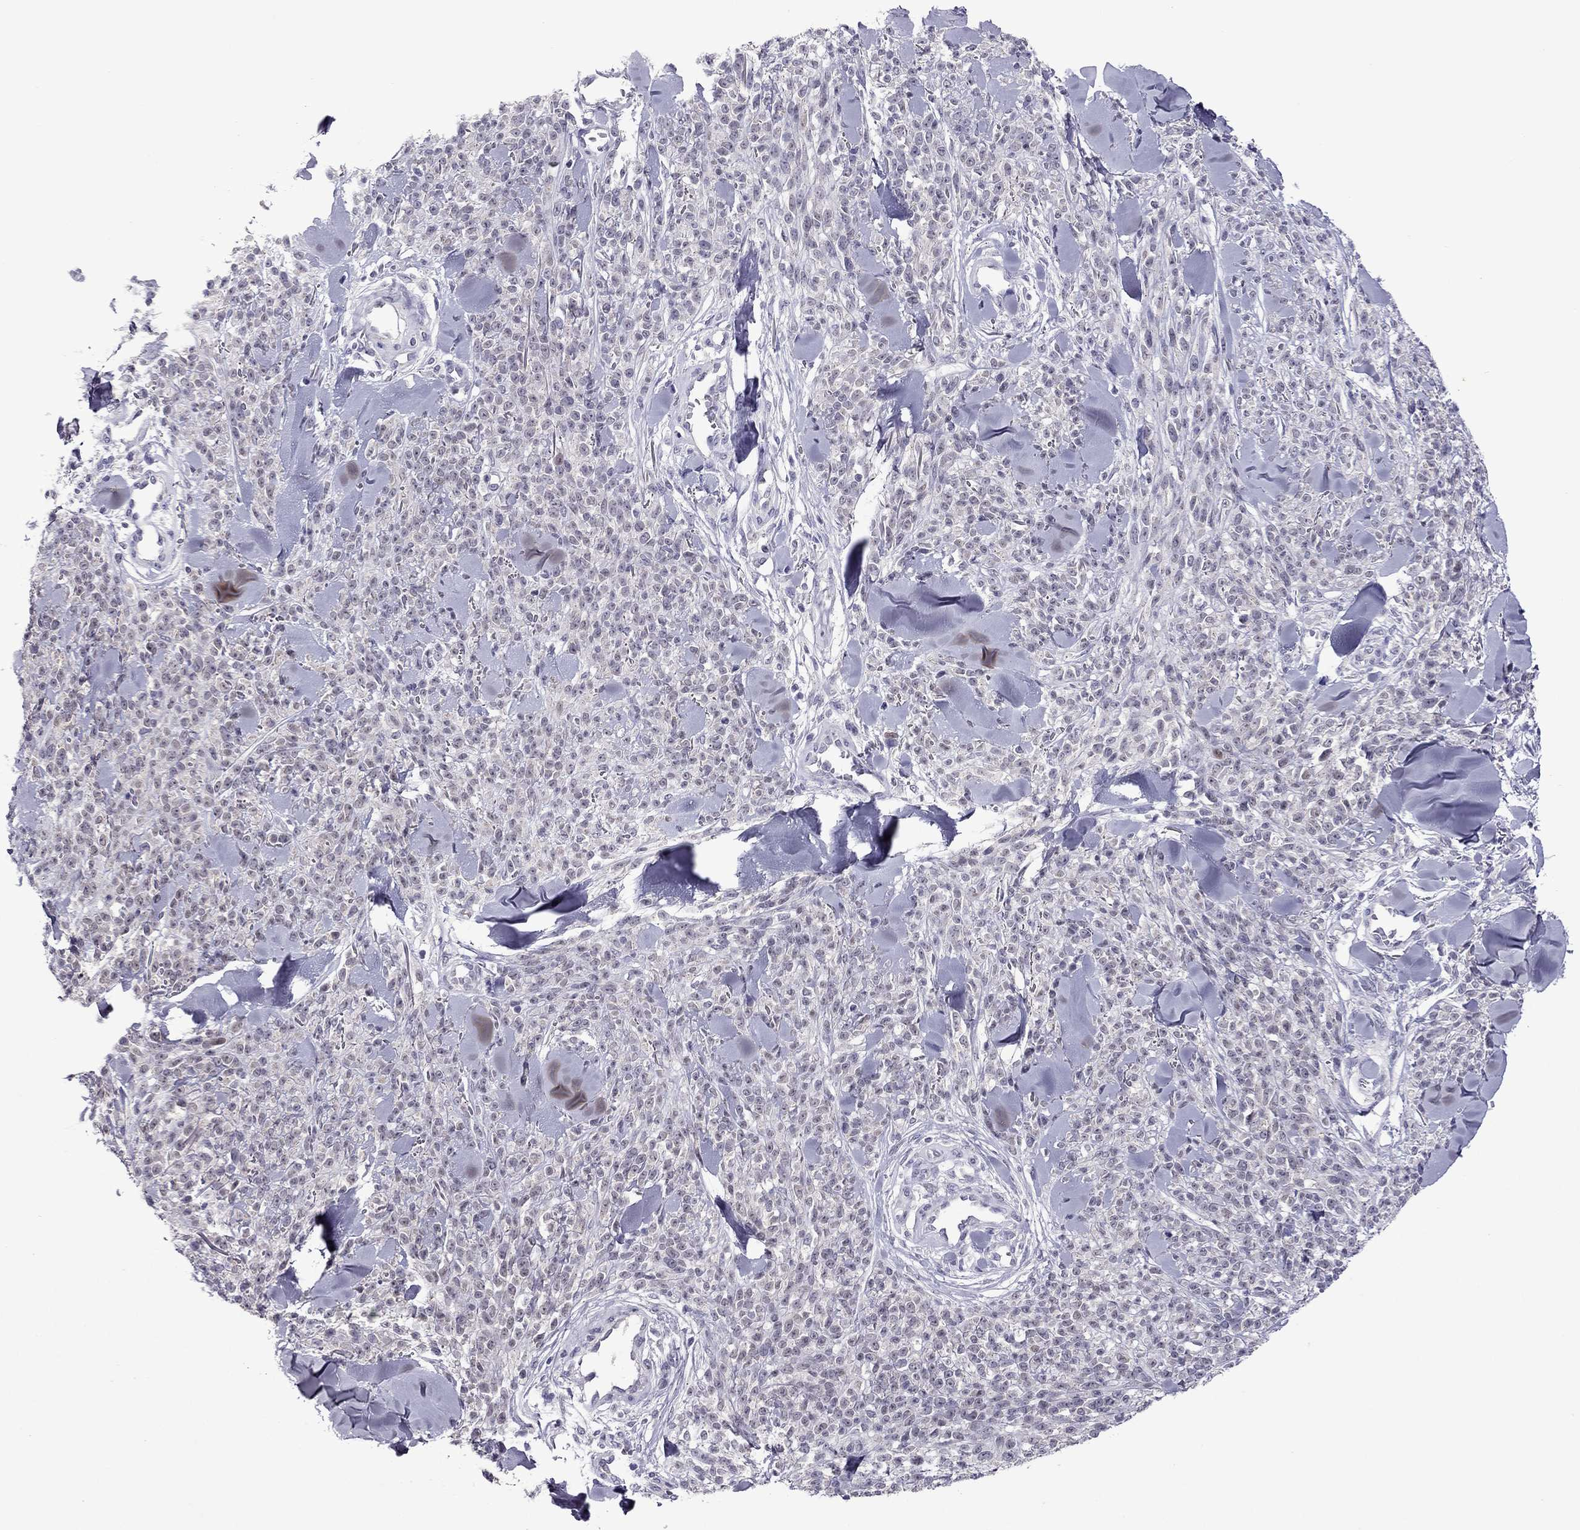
{"staining": {"intensity": "negative", "quantity": "none", "location": "none"}, "tissue": "melanoma", "cell_type": "Tumor cells", "image_type": "cancer", "snomed": [{"axis": "morphology", "description": "Malignant melanoma, NOS"}, {"axis": "topography", "description": "Skin"}, {"axis": "topography", "description": "Skin of trunk"}], "caption": "There is no significant staining in tumor cells of melanoma.", "gene": "MYBPH", "patient": {"sex": "male", "age": 74}}